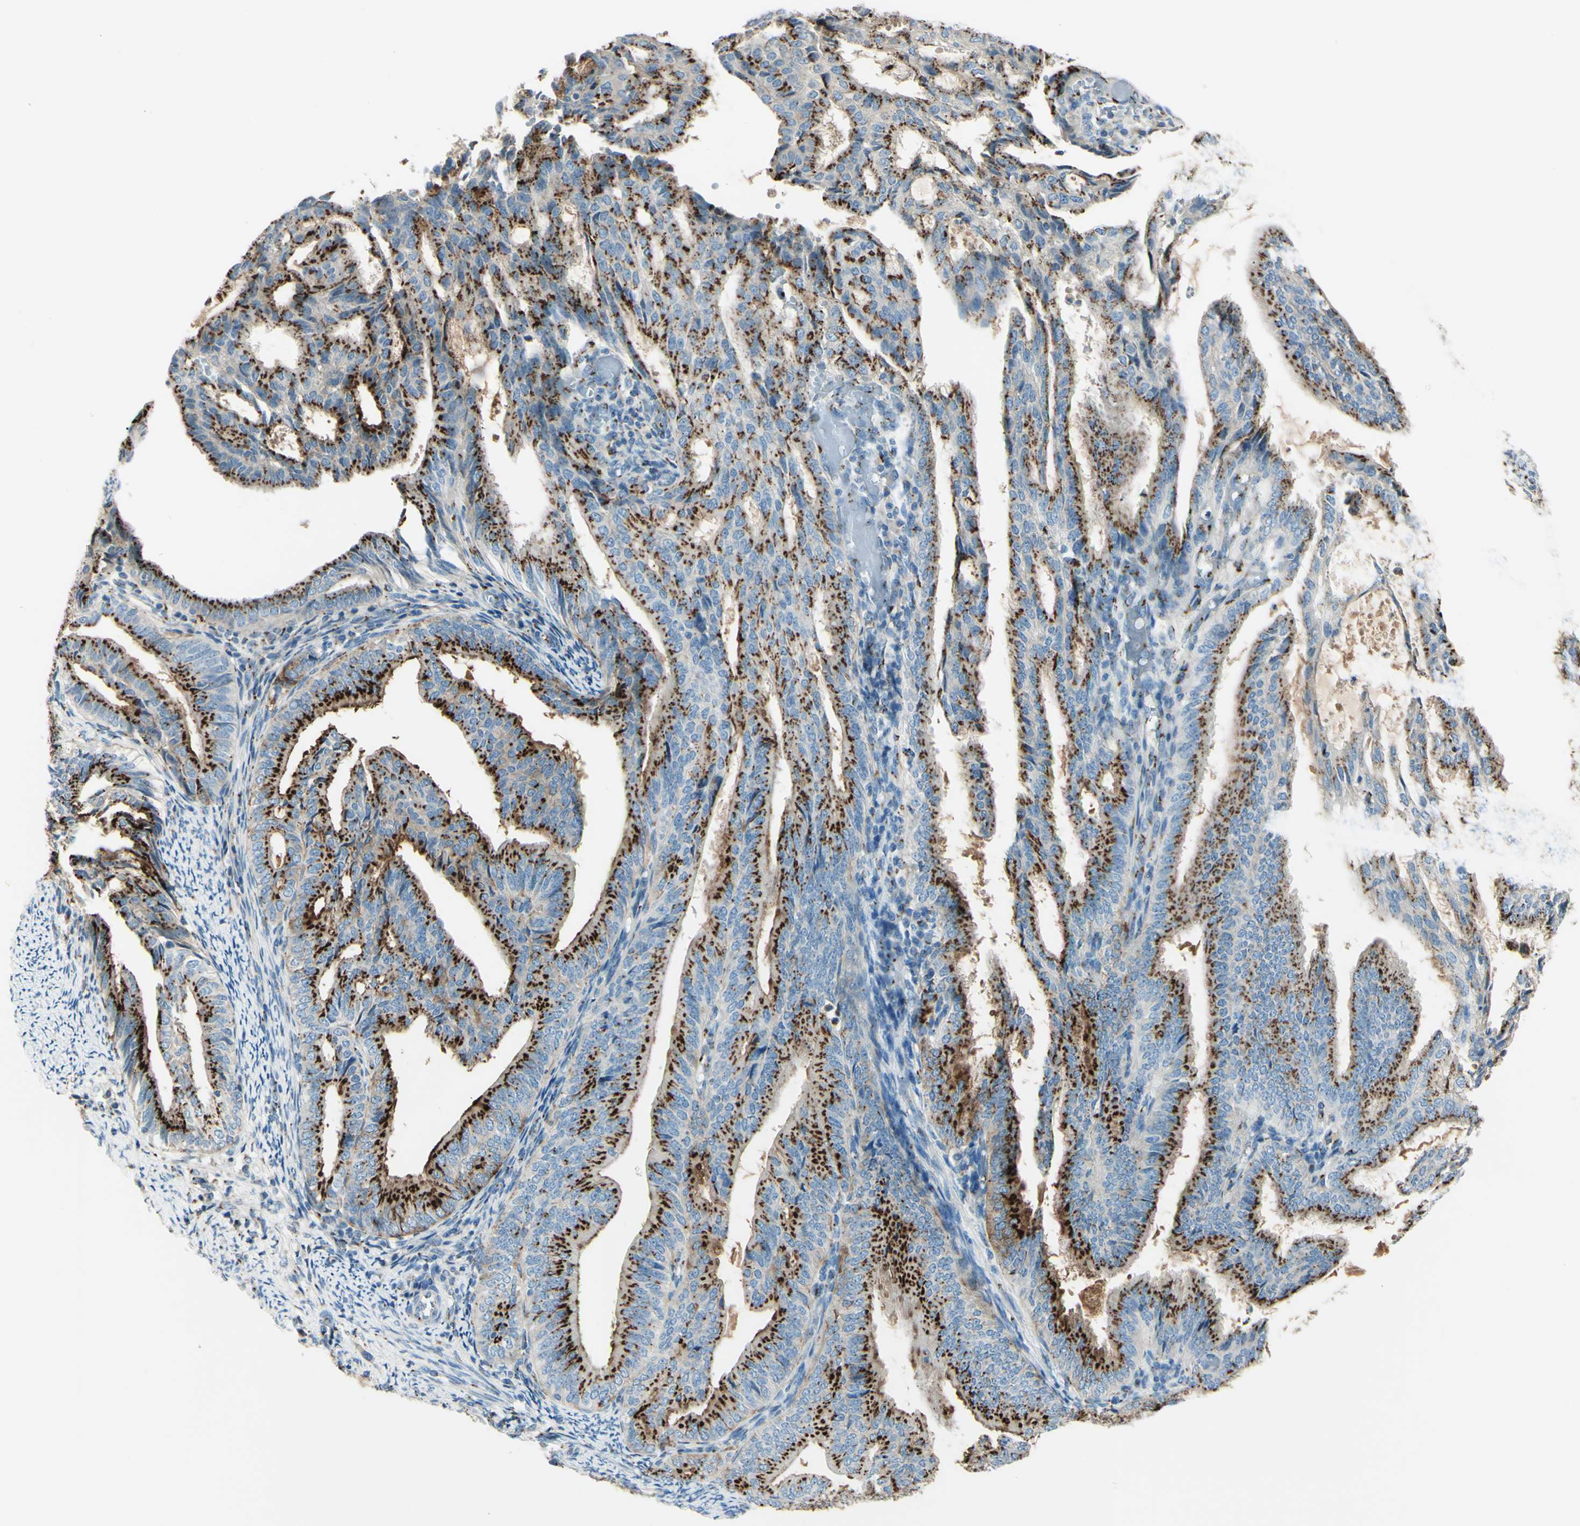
{"staining": {"intensity": "strong", "quantity": ">75%", "location": "cytoplasmic/membranous"}, "tissue": "endometrial cancer", "cell_type": "Tumor cells", "image_type": "cancer", "snomed": [{"axis": "morphology", "description": "Adenocarcinoma, NOS"}, {"axis": "topography", "description": "Endometrium"}], "caption": "A brown stain highlights strong cytoplasmic/membranous staining of a protein in human endometrial cancer (adenocarcinoma) tumor cells.", "gene": "B4GALT1", "patient": {"sex": "female", "age": 58}}